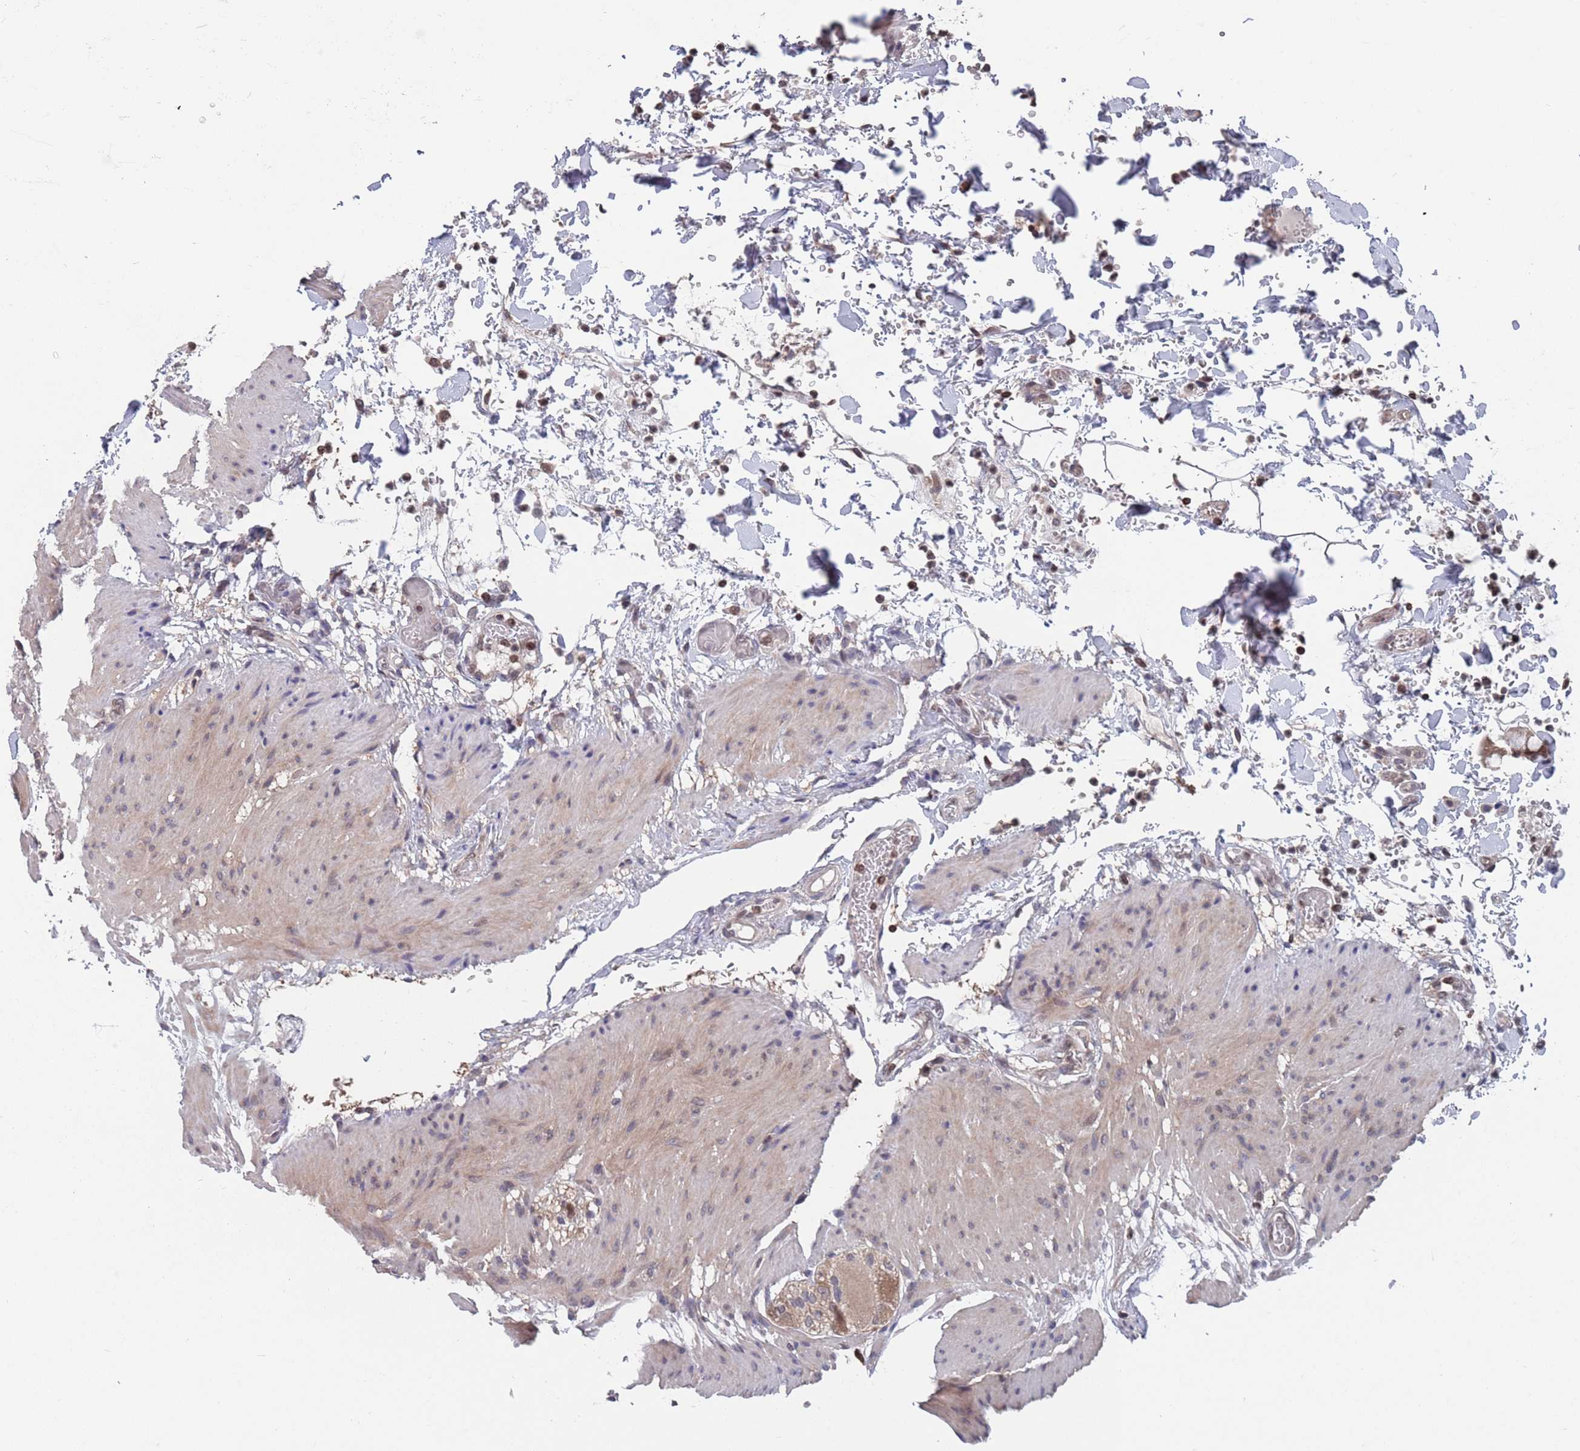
{"staining": {"intensity": "weak", "quantity": "25%-75%", "location": "cytoplasmic/membranous"}, "tissue": "colon", "cell_type": "Endothelial cells", "image_type": "normal", "snomed": [{"axis": "morphology", "description": "Normal tissue, NOS"}, {"axis": "topography", "description": "Colon"}], "caption": "Immunohistochemistry (DAB (3,3'-diaminobenzidine)) staining of benign human colon reveals weak cytoplasmic/membranous protein staining in about 25%-75% of endothelial cells. (DAB IHC with brightfield microscopy, high magnification).", "gene": "SDHAF3", "patient": {"sex": "male", "age": 75}}